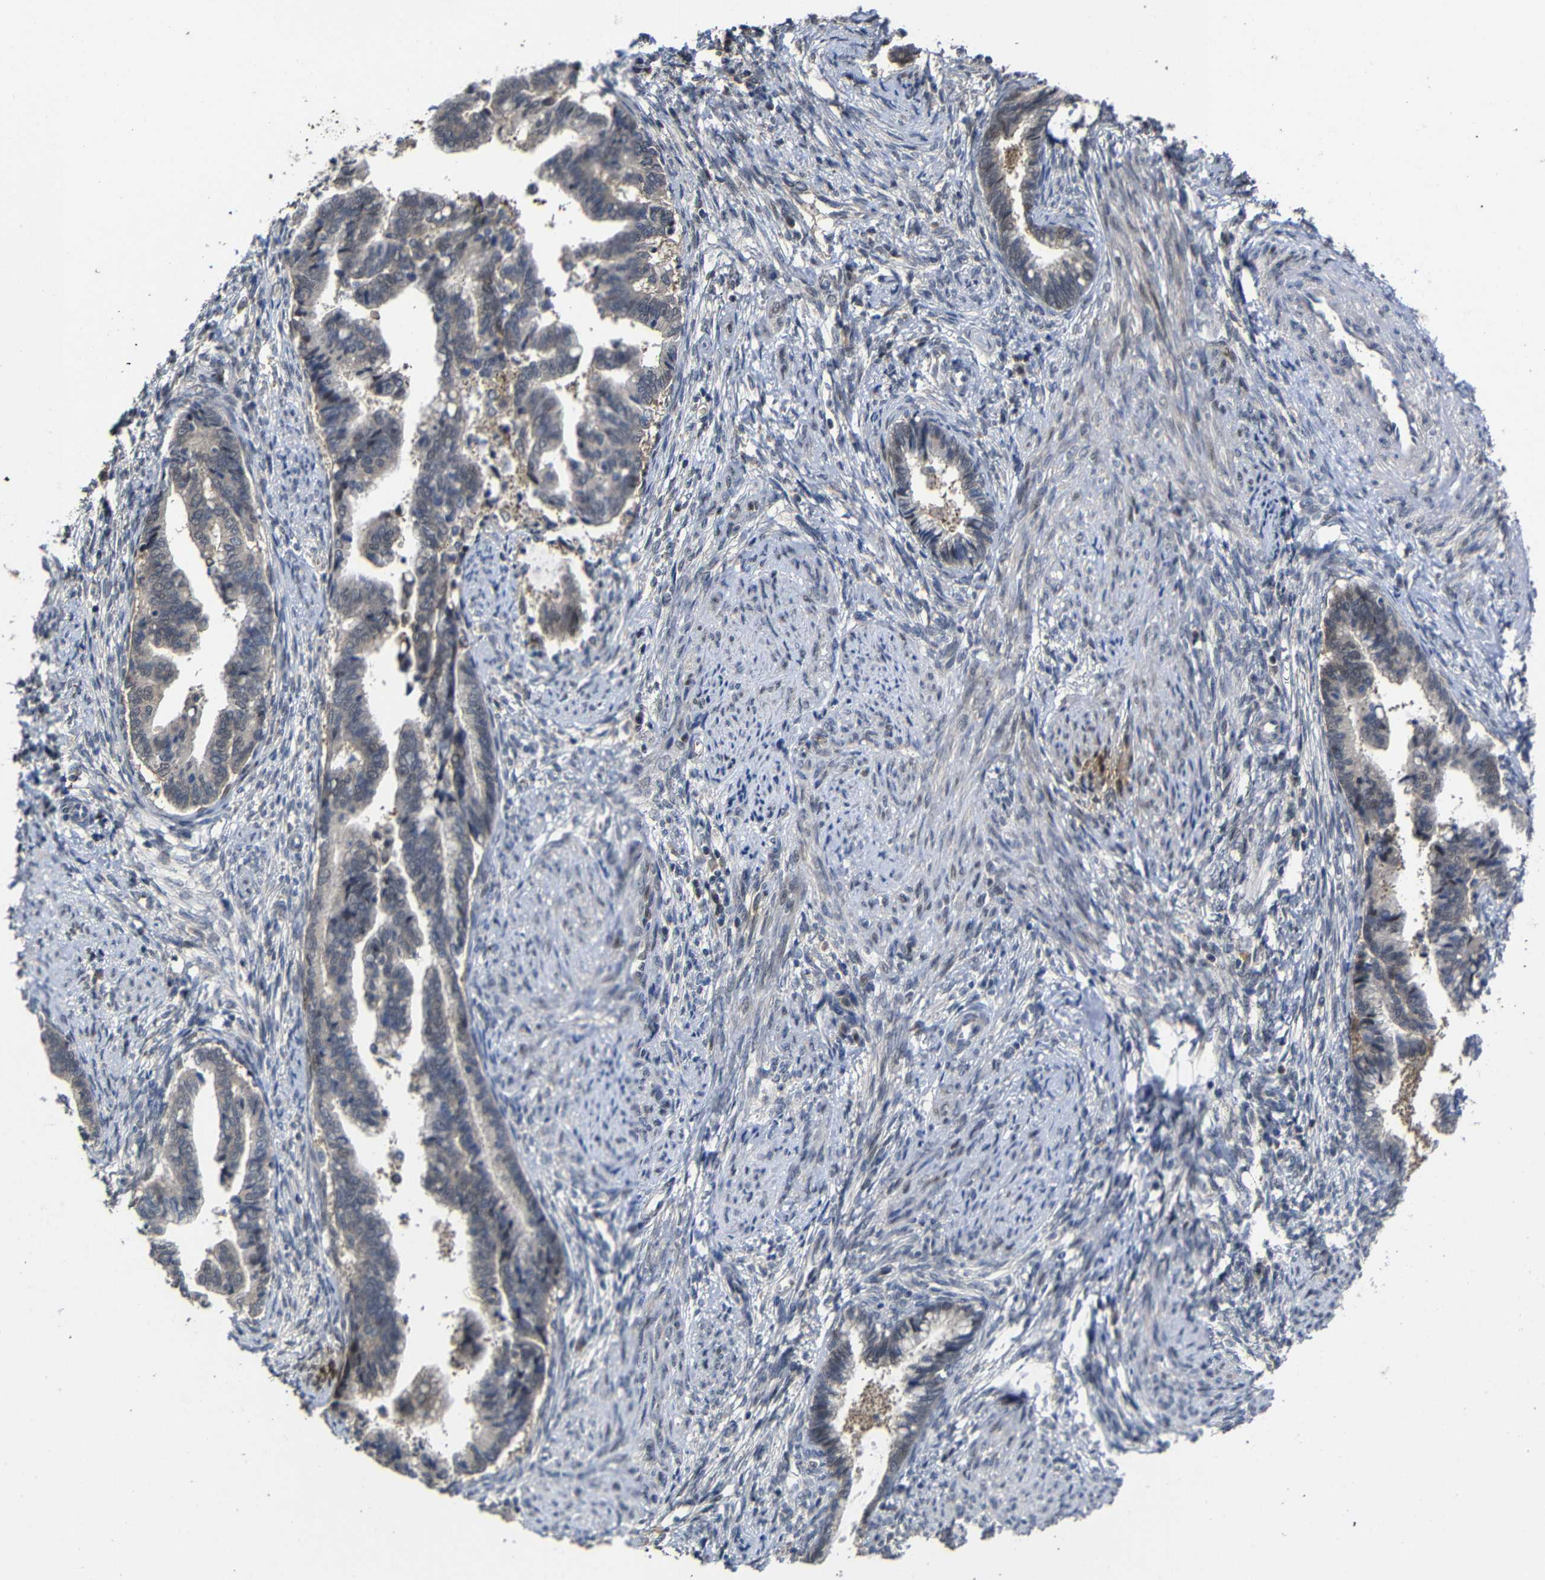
{"staining": {"intensity": "negative", "quantity": "none", "location": "none"}, "tissue": "cervical cancer", "cell_type": "Tumor cells", "image_type": "cancer", "snomed": [{"axis": "morphology", "description": "Adenocarcinoma, NOS"}, {"axis": "topography", "description": "Cervix"}], "caption": "This is a micrograph of immunohistochemistry staining of cervical cancer (adenocarcinoma), which shows no staining in tumor cells.", "gene": "ATG12", "patient": {"sex": "female", "age": 44}}